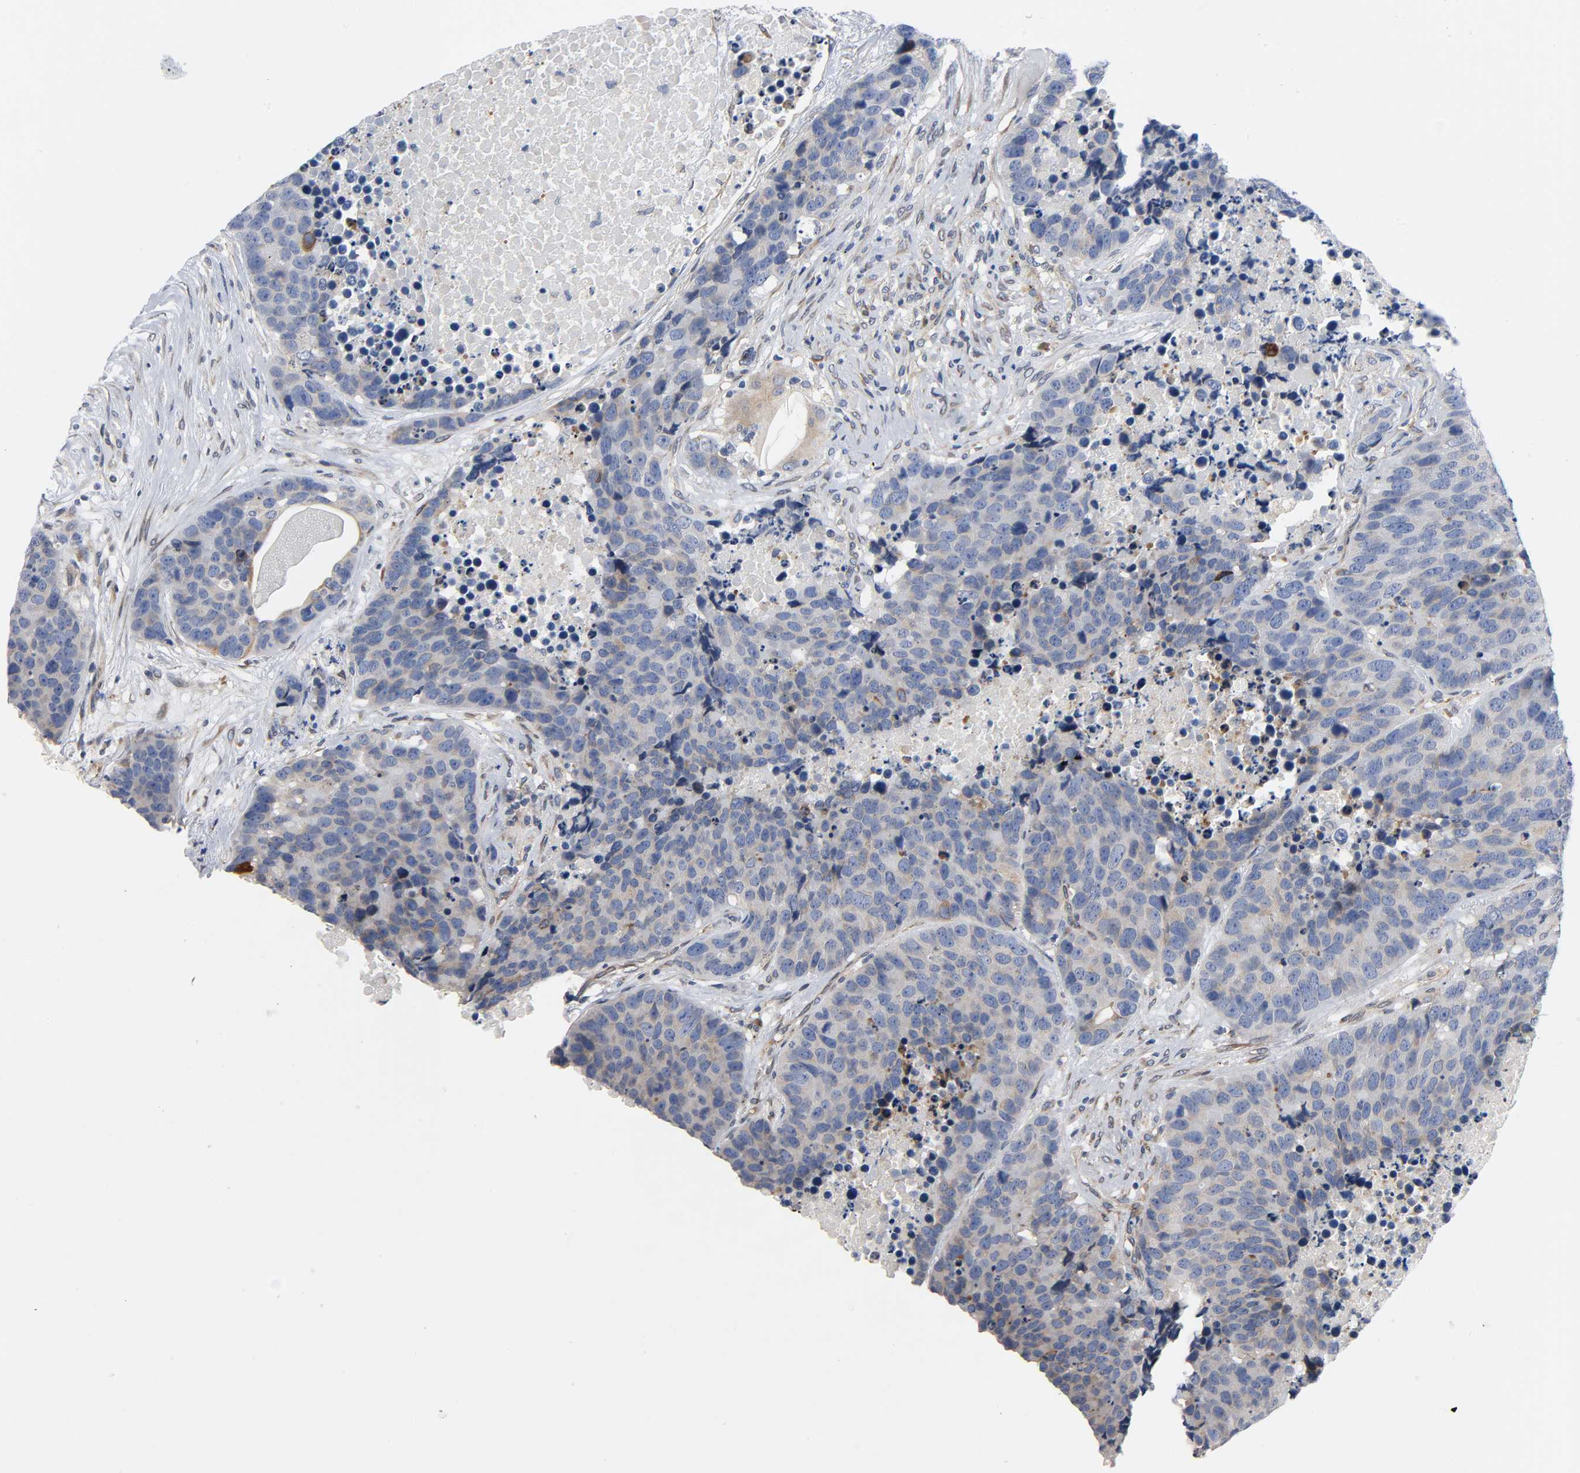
{"staining": {"intensity": "weak", "quantity": "<25%", "location": "cytoplasmic/membranous"}, "tissue": "carcinoid", "cell_type": "Tumor cells", "image_type": "cancer", "snomed": [{"axis": "morphology", "description": "Carcinoid, malignant, NOS"}, {"axis": "topography", "description": "Lung"}], "caption": "Tumor cells show no significant staining in malignant carcinoid.", "gene": "ASB6", "patient": {"sex": "male", "age": 60}}